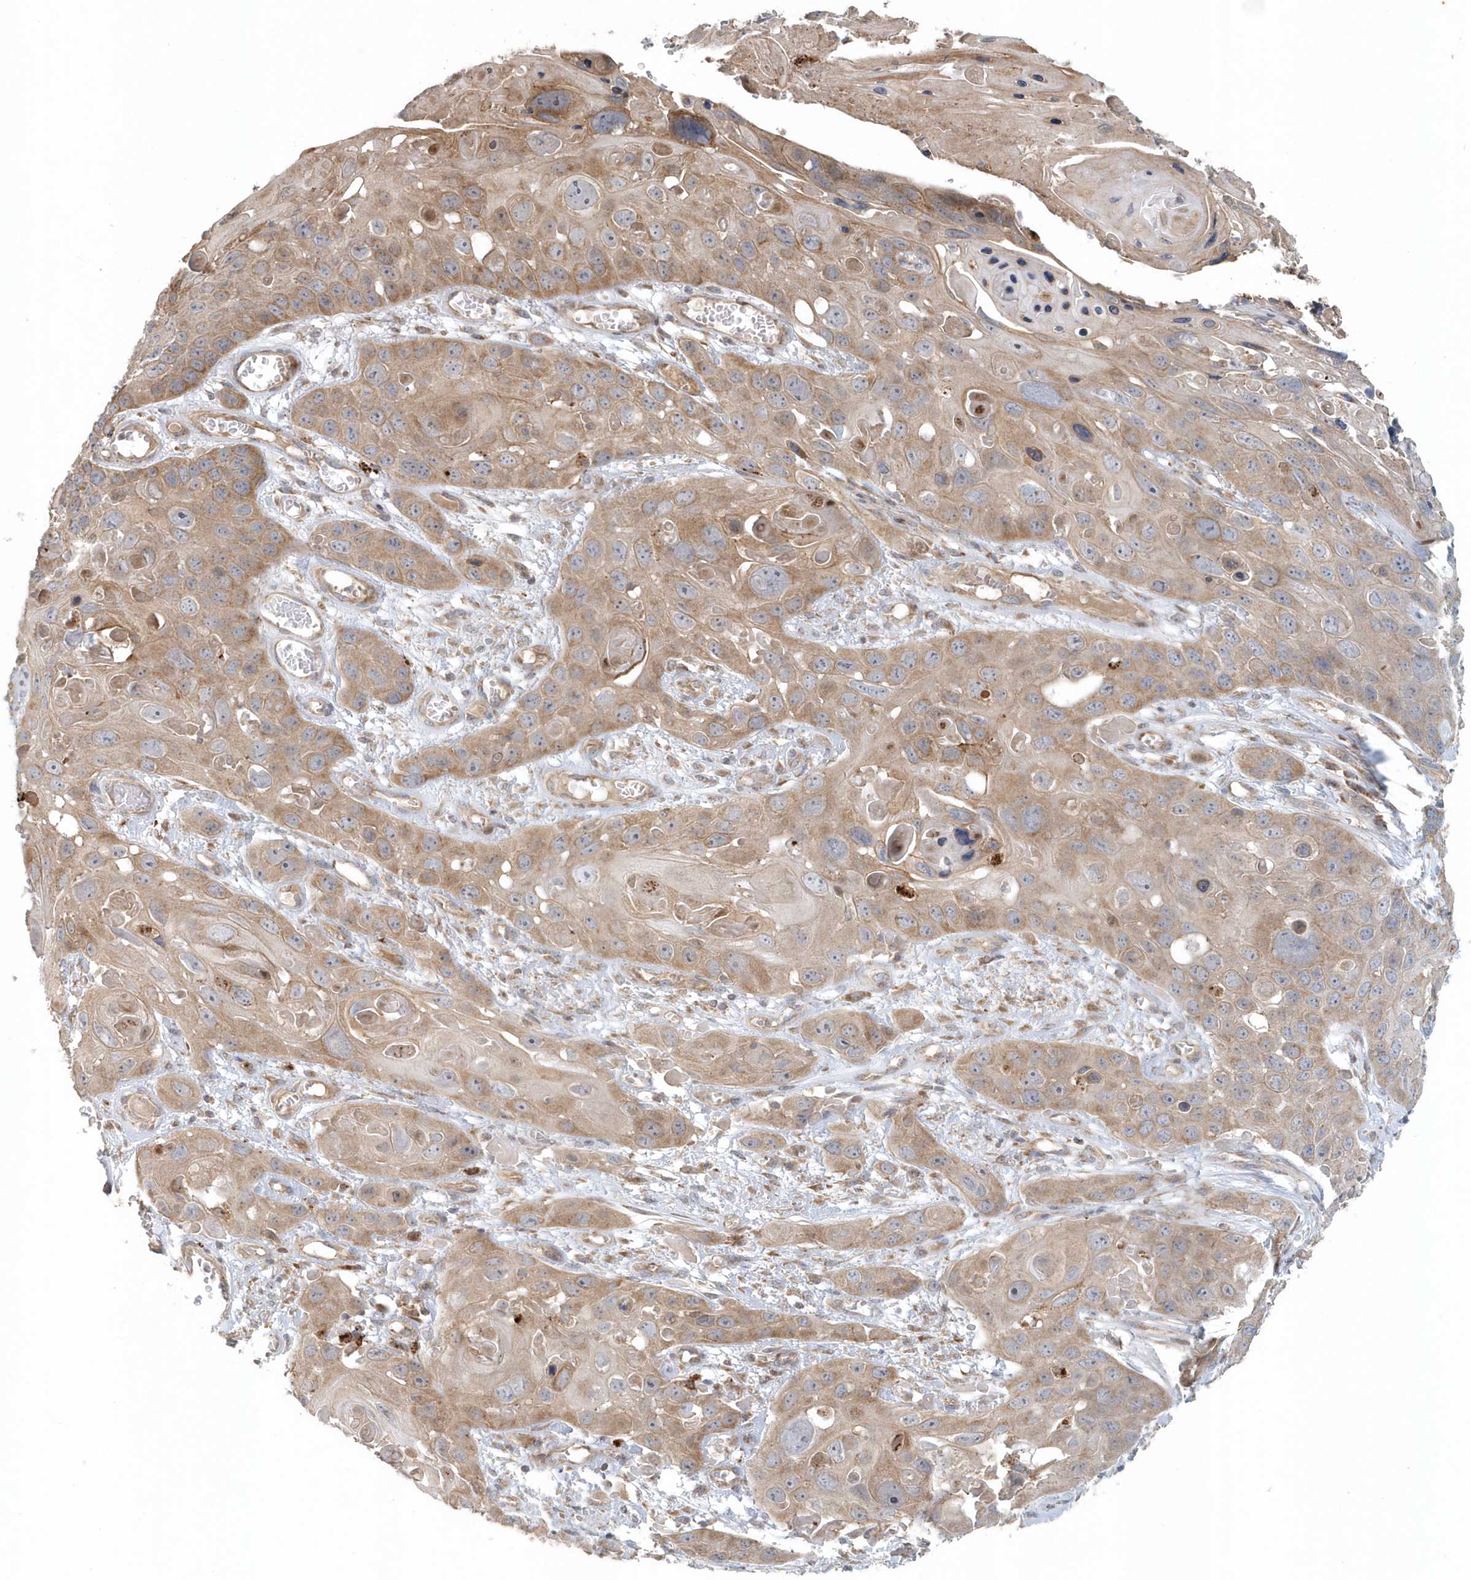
{"staining": {"intensity": "moderate", "quantity": ">75%", "location": "cytoplasmic/membranous"}, "tissue": "skin cancer", "cell_type": "Tumor cells", "image_type": "cancer", "snomed": [{"axis": "morphology", "description": "Squamous cell carcinoma, NOS"}, {"axis": "topography", "description": "Skin"}], "caption": "Immunohistochemical staining of human skin cancer (squamous cell carcinoma) demonstrates medium levels of moderate cytoplasmic/membranous staining in approximately >75% of tumor cells. The protein of interest is stained brown, and the nuclei are stained in blue (DAB IHC with brightfield microscopy, high magnification).", "gene": "MMUT", "patient": {"sex": "male", "age": 55}}